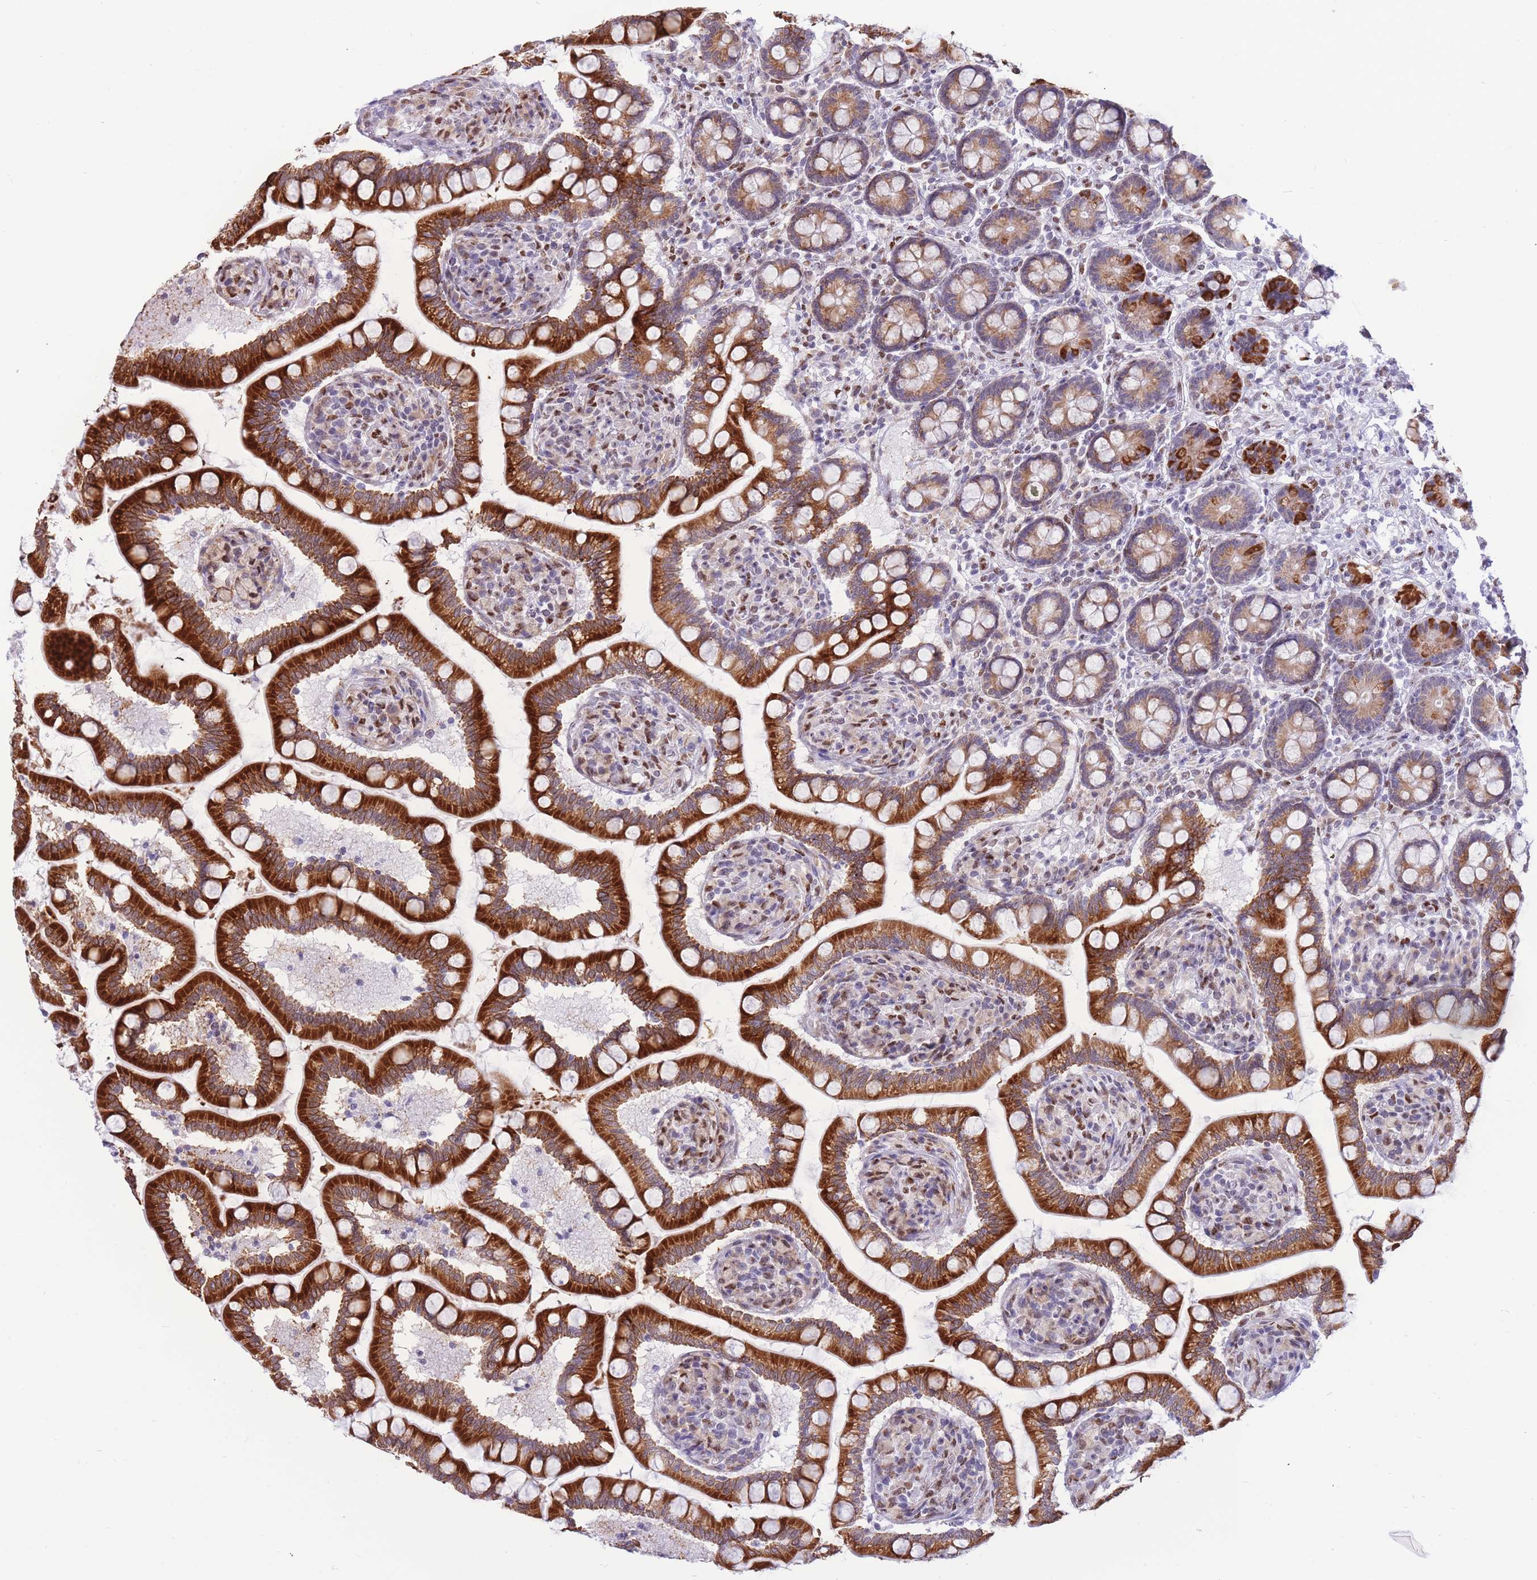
{"staining": {"intensity": "strong", "quantity": ">75%", "location": "cytoplasmic/membranous"}, "tissue": "small intestine", "cell_type": "Glandular cells", "image_type": "normal", "snomed": [{"axis": "morphology", "description": "Normal tissue, NOS"}, {"axis": "topography", "description": "Small intestine"}], "caption": "Immunohistochemistry (IHC) micrograph of normal human small intestine stained for a protein (brown), which demonstrates high levels of strong cytoplasmic/membranous staining in approximately >75% of glandular cells.", "gene": "FAM153A", "patient": {"sex": "female", "age": 64}}